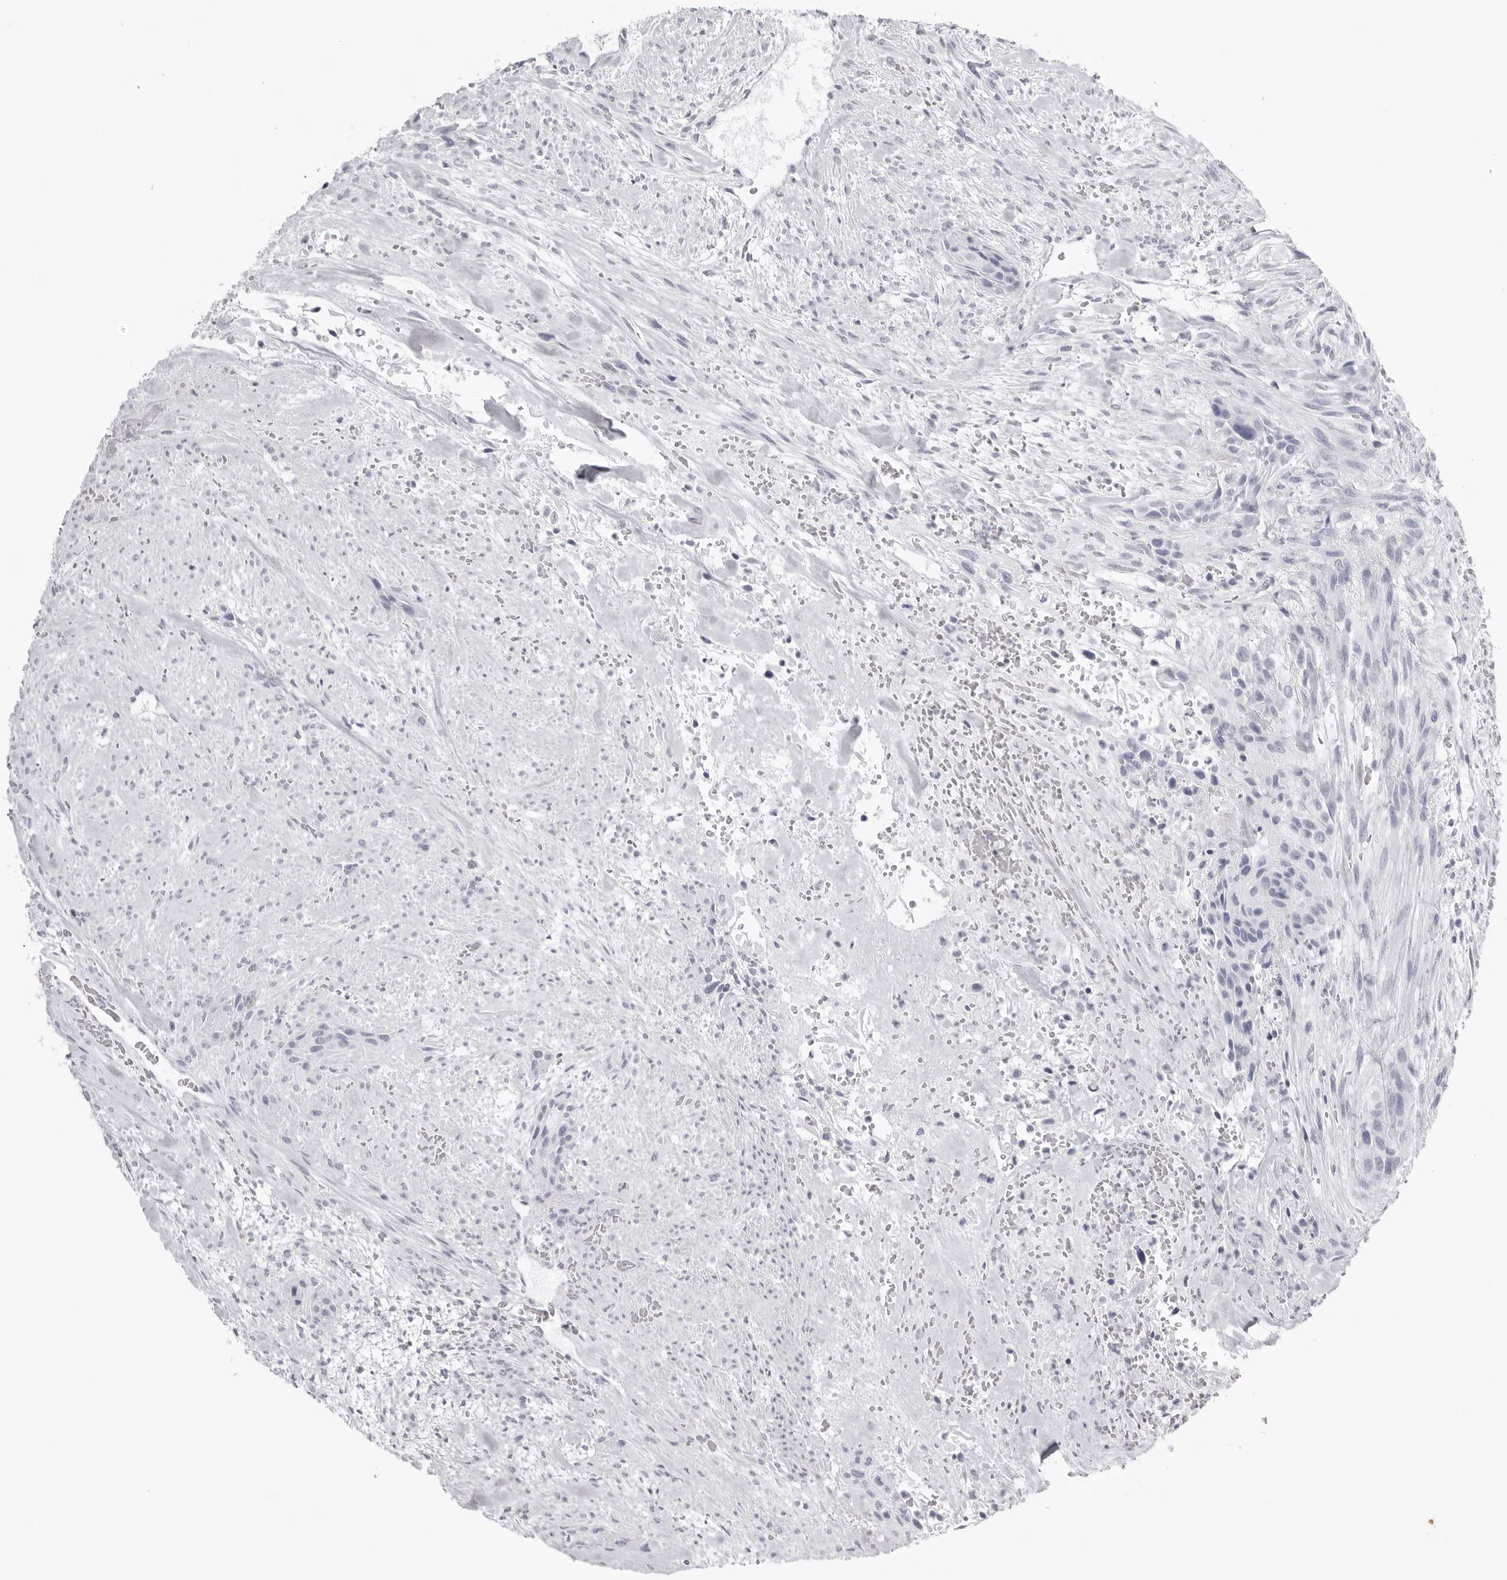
{"staining": {"intensity": "negative", "quantity": "none", "location": "none"}, "tissue": "urothelial cancer", "cell_type": "Tumor cells", "image_type": "cancer", "snomed": [{"axis": "morphology", "description": "Urothelial carcinoma, High grade"}, {"axis": "topography", "description": "Urinary bladder"}], "caption": "This is a photomicrograph of immunohistochemistry staining of urothelial cancer, which shows no staining in tumor cells. Nuclei are stained in blue.", "gene": "KLK9", "patient": {"sex": "male", "age": 35}}